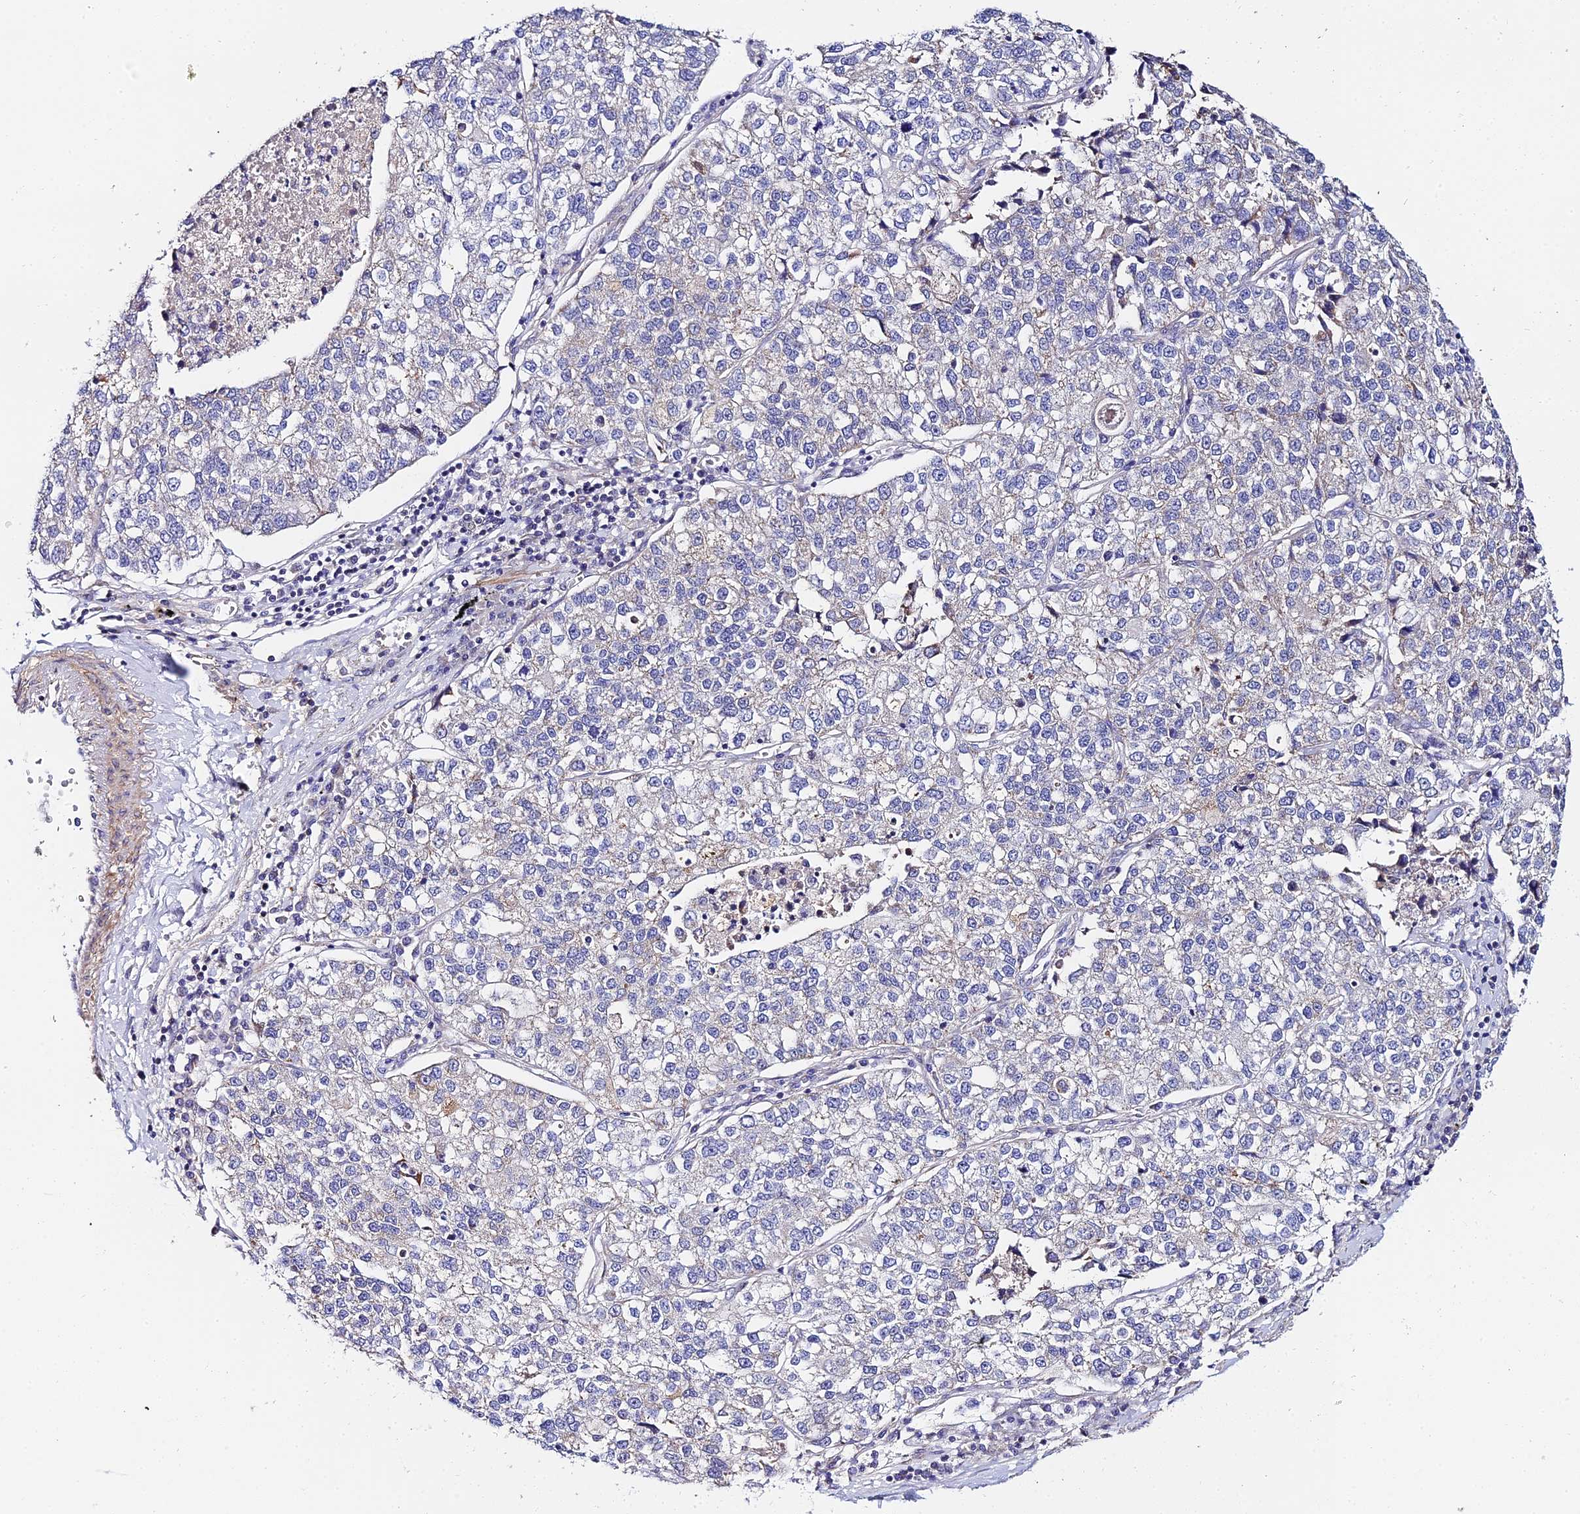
{"staining": {"intensity": "weak", "quantity": "<25%", "location": "cytoplasmic/membranous"}, "tissue": "lung cancer", "cell_type": "Tumor cells", "image_type": "cancer", "snomed": [{"axis": "morphology", "description": "Adenocarcinoma, NOS"}, {"axis": "topography", "description": "Lung"}], "caption": "Tumor cells show no significant protein staining in lung cancer (adenocarcinoma).", "gene": "ACOT2", "patient": {"sex": "male", "age": 49}}